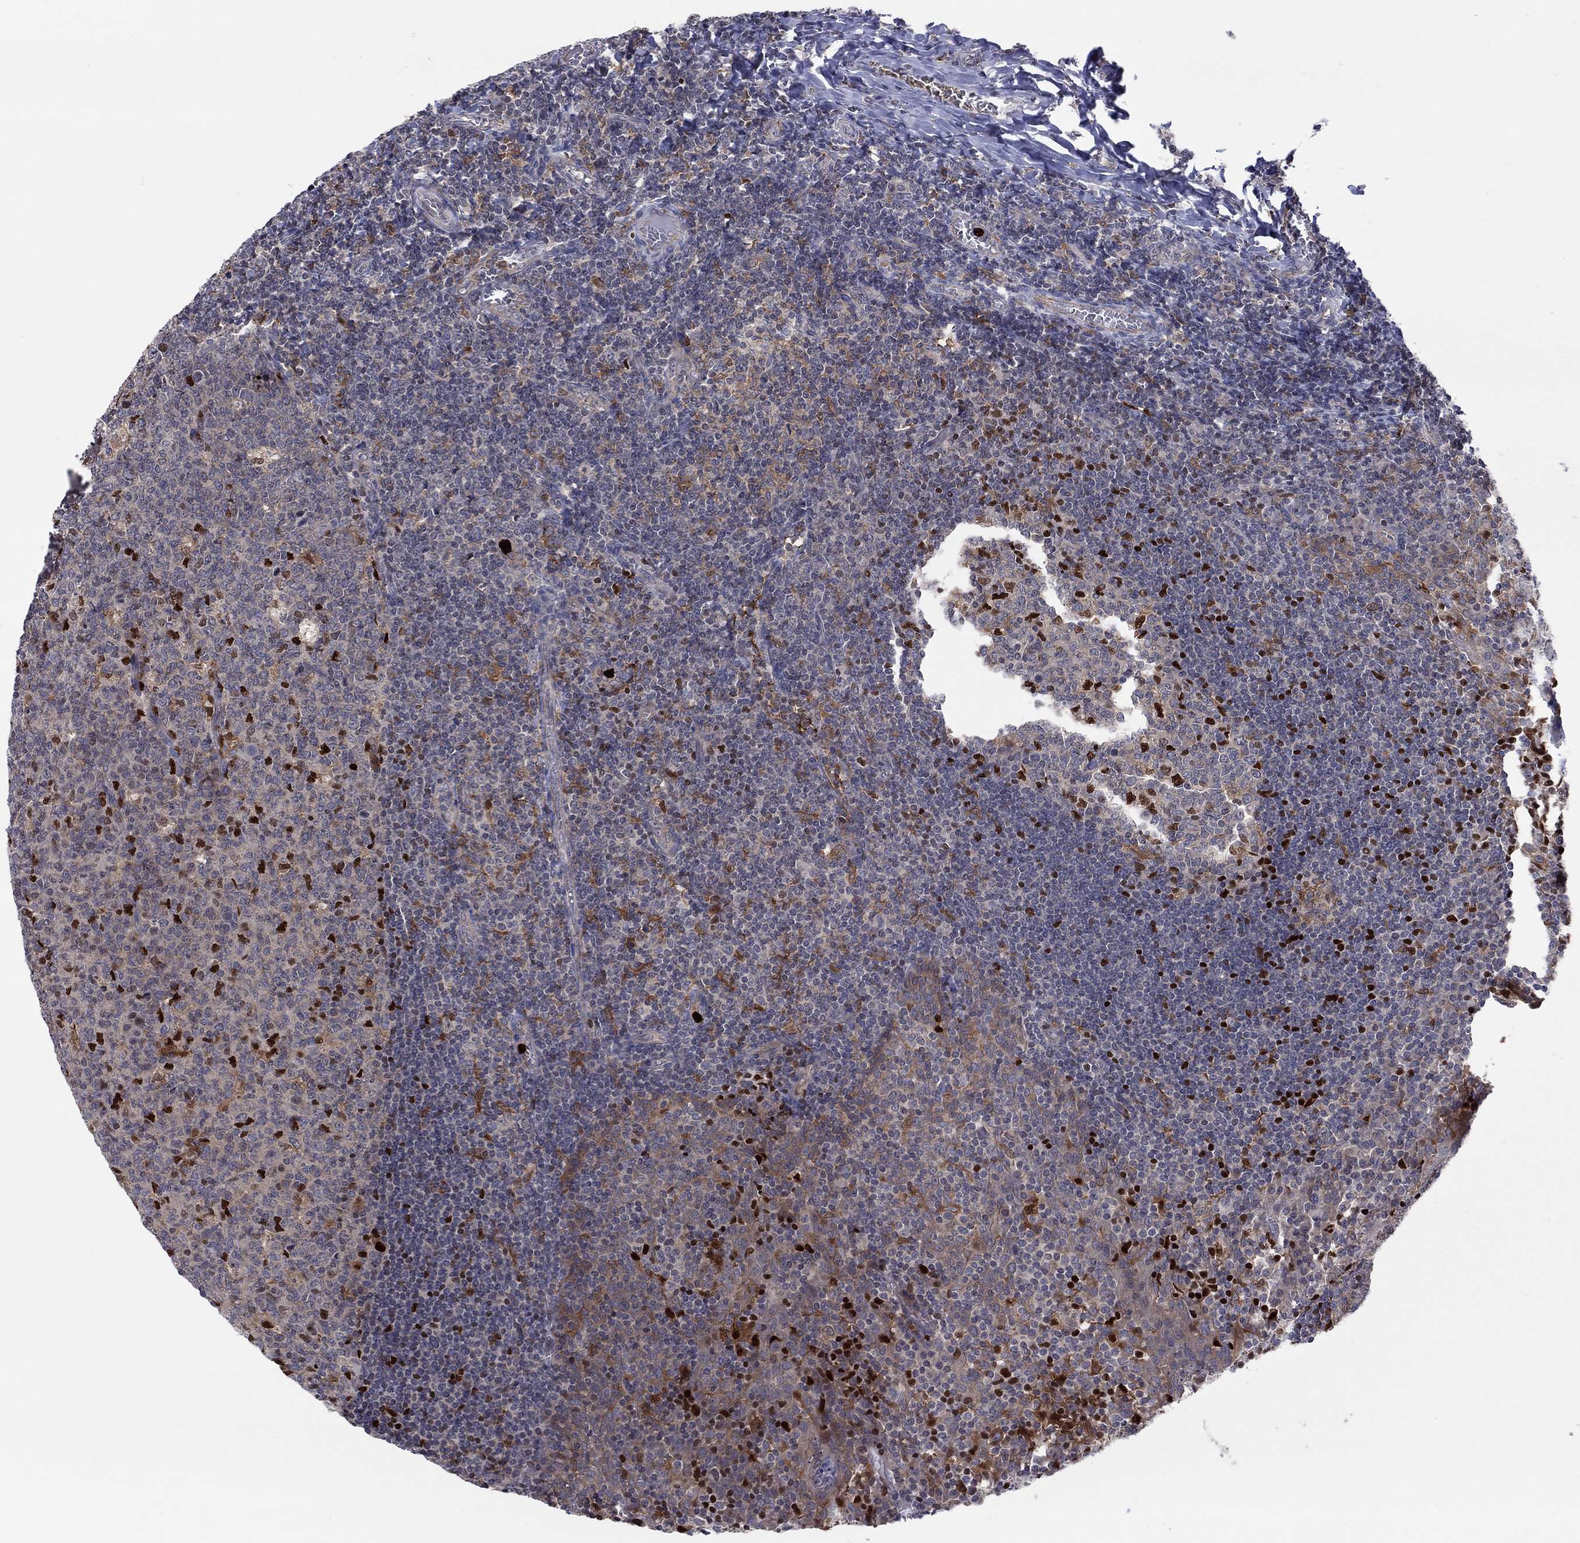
{"staining": {"intensity": "strong", "quantity": "<25%", "location": "nuclear"}, "tissue": "tonsil", "cell_type": "Germinal center cells", "image_type": "normal", "snomed": [{"axis": "morphology", "description": "Normal tissue, NOS"}, {"axis": "topography", "description": "Tonsil"}], "caption": "Protein expression analysis of normal human tonsil reveals strong nuclear expression in about <25% of germinal center cells. (IHC, brightfield microscopy, high magnification).", "gene": "ZNHIT3", "patient": {"sex": "female", "age": 13}}